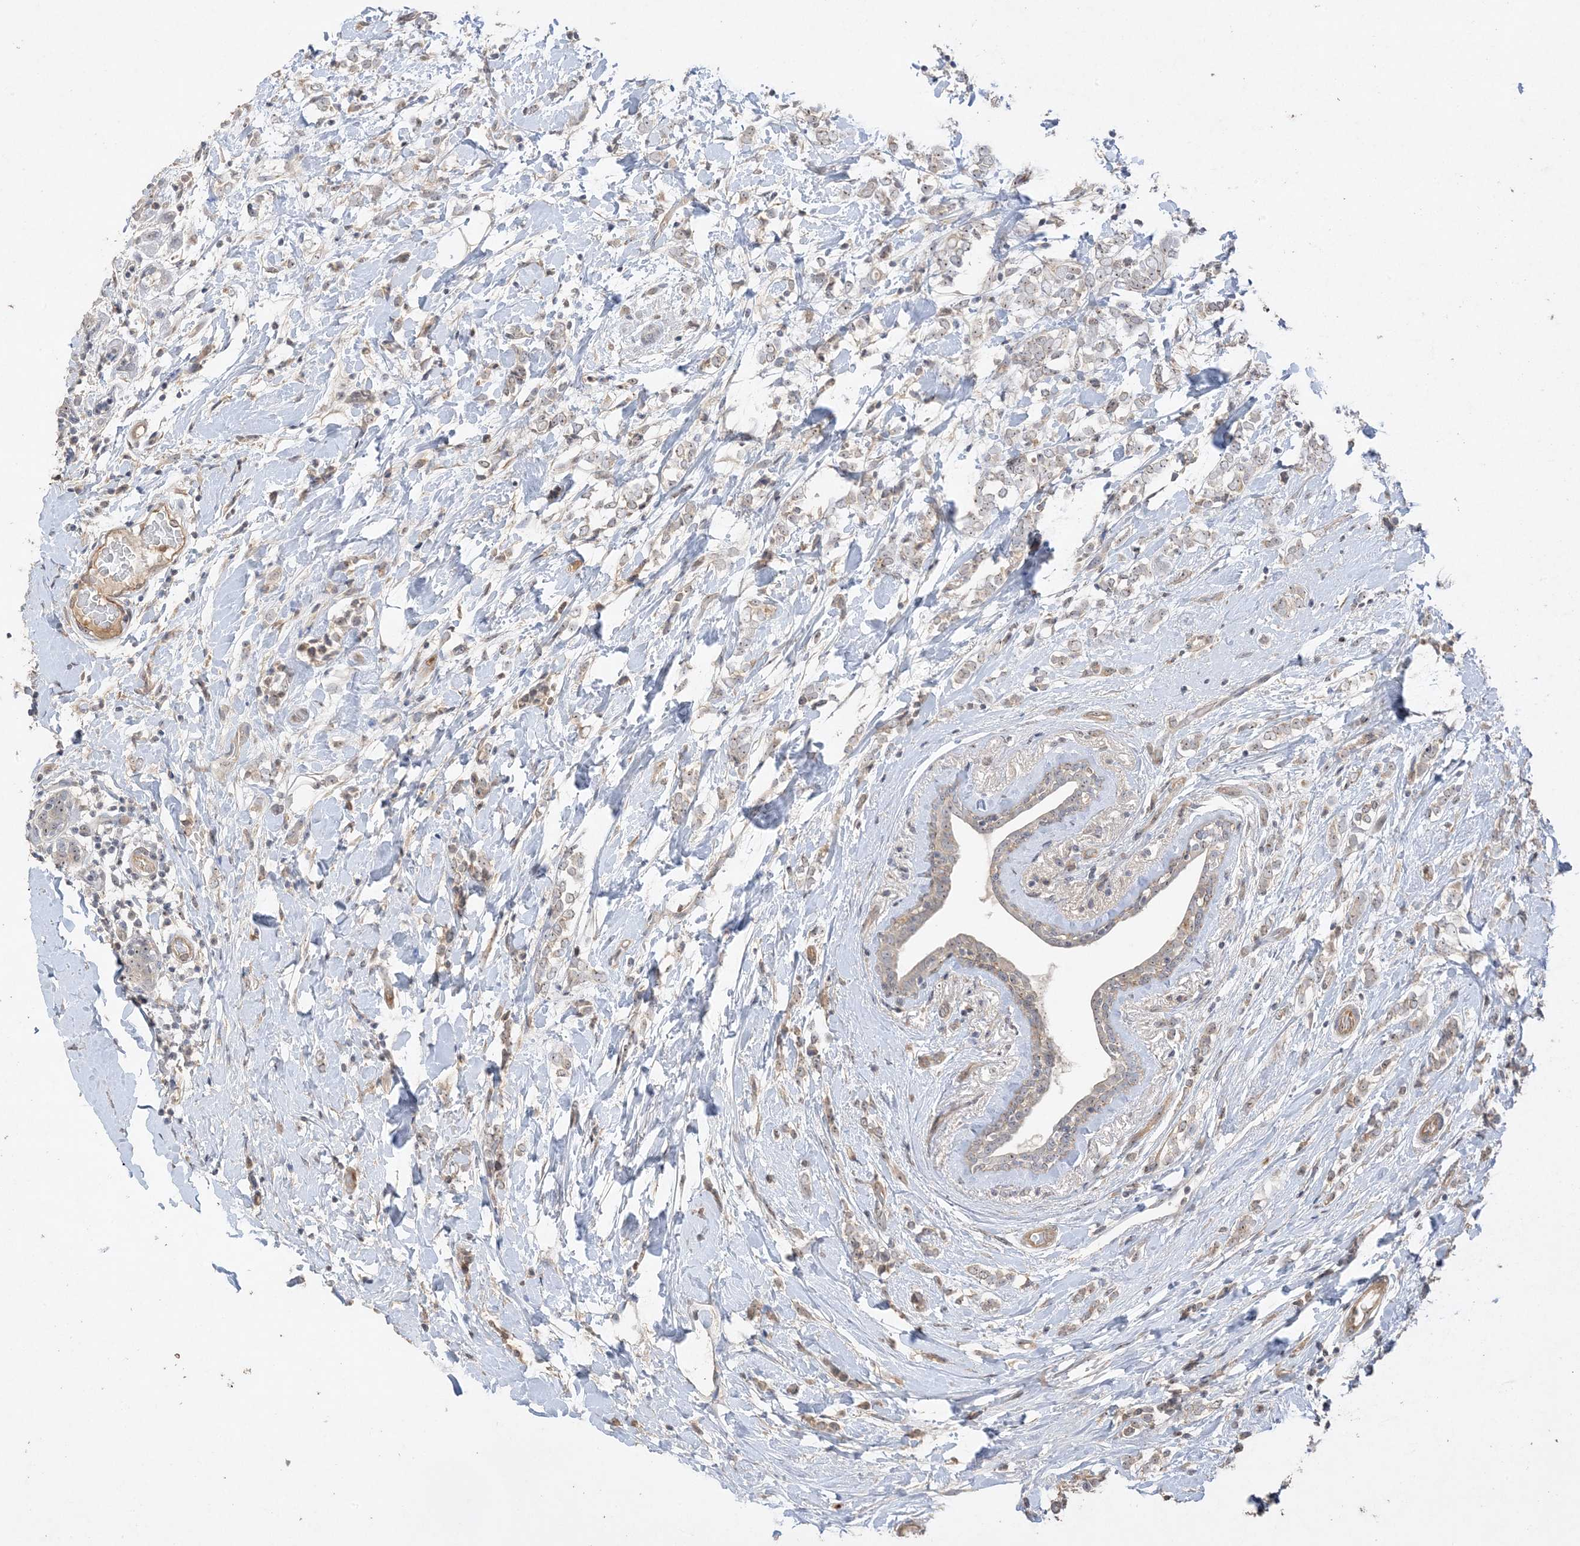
{"staining": {"intensity": "weak", "quantity": "<25%", "location": "nuclear"}, "tissue": "breast cancer", "cell_type": "Tumor cells", "image_type": "cancer", "snomed": [{"axis": "morphology", "description": "Normal tissue, NOS"}, {"axis": "morphology", "description": "Lobular carcinoma"}, {"axis": "topography", "description": "Breast"}], "caption": "This is a micrograph of IHC staining of breast lobular carcinoma, which shows no staining in tumor cells.", "gene": "DDX18", "patient": {"sex": "female", "age": 47}}